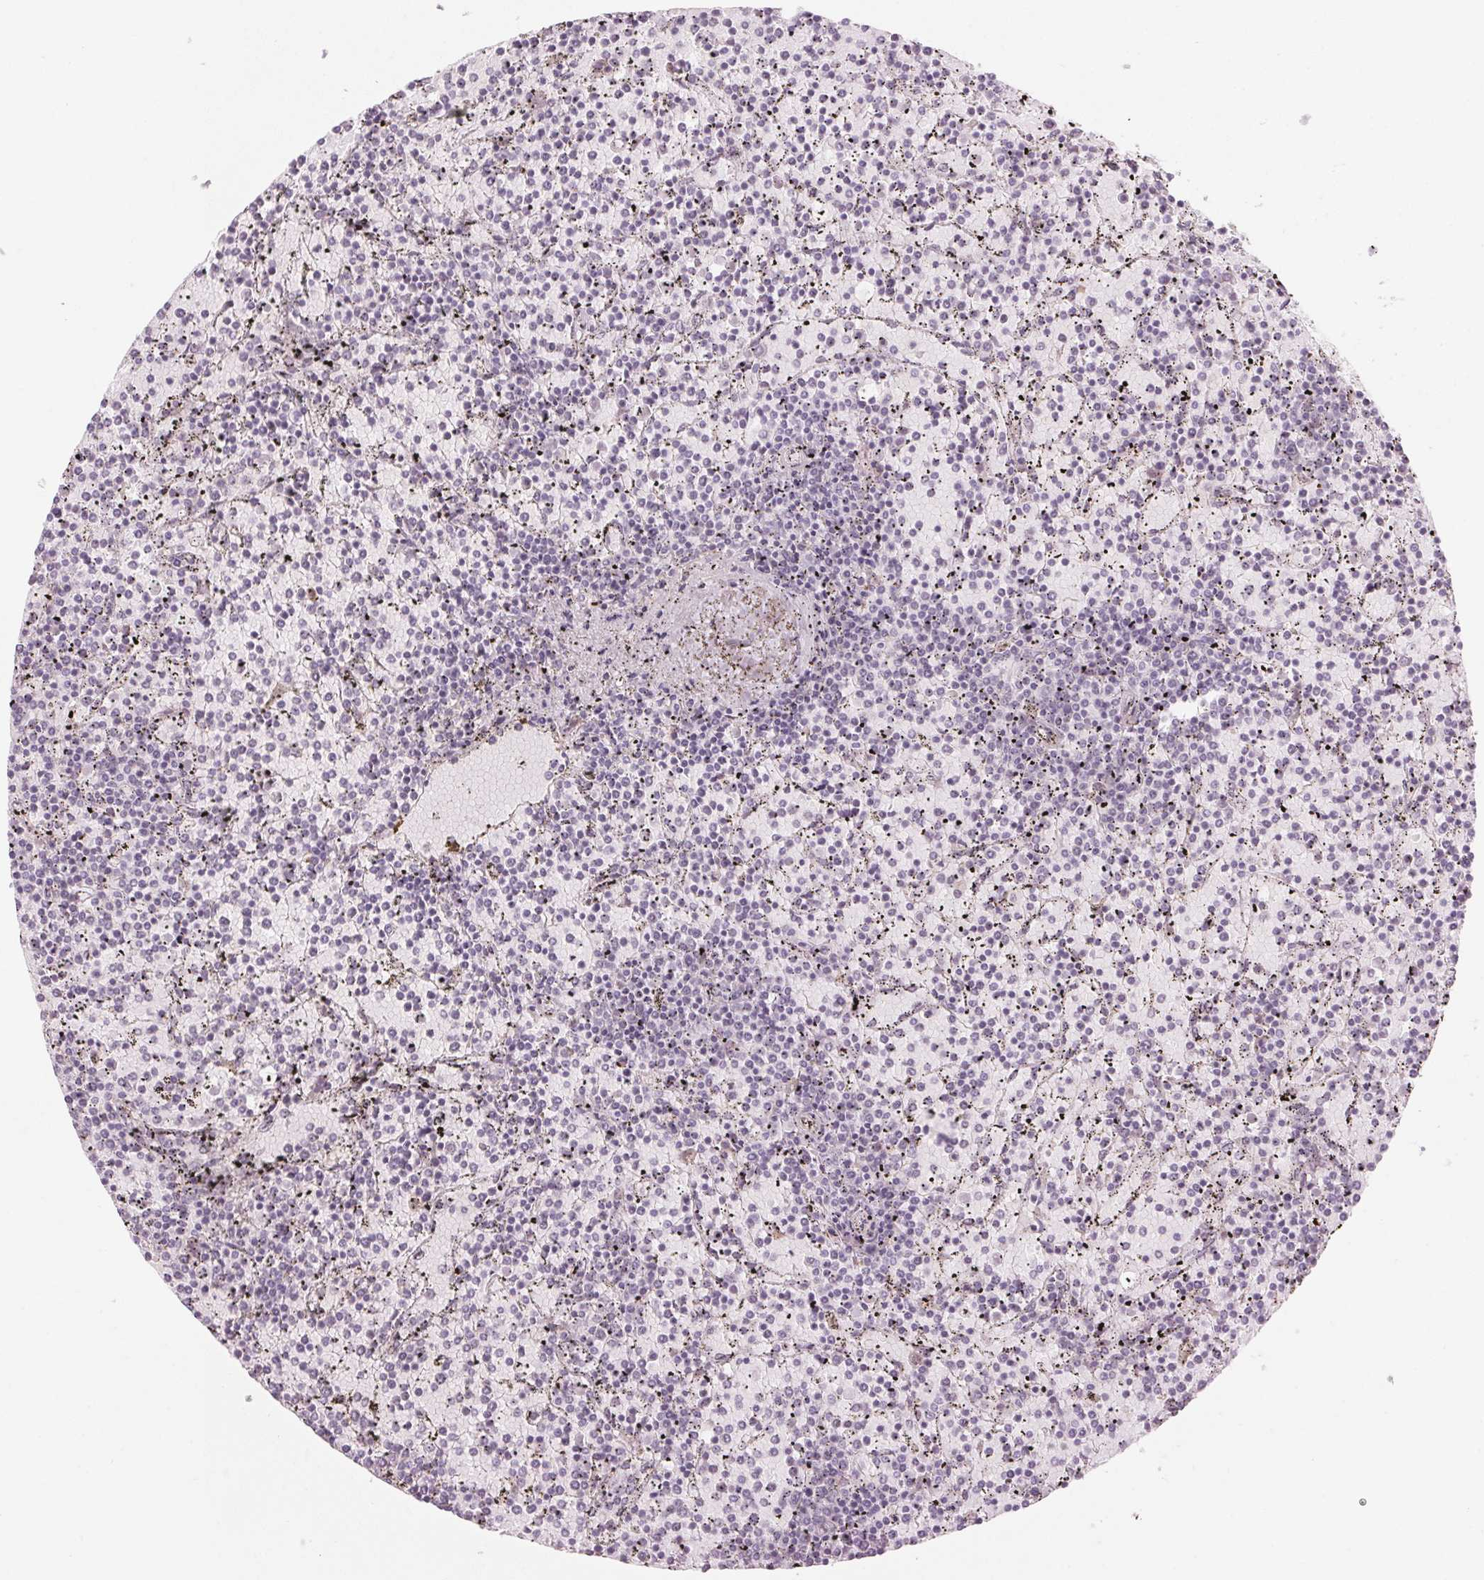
{"staining": {"intensity": "negative", "quantity": "none", "location": "none"}, "tissue": "lymphoma", "cell_type": "Tumor cells", "image_type": "cancer", "snomed": [{"axis": "morphology", "description": "Malignant lymphoma, non-Hodgkin's type, Low grade"}, {"axis": "topography", "description": "Spleen"}], "caption": "This is an IHC image of human low-grade malignant lymphoma, non-Hodgkin's type. There is no expression in tumor cells.", "gene": "TMED6", "patient": {"sex": "female", "age": 77}}